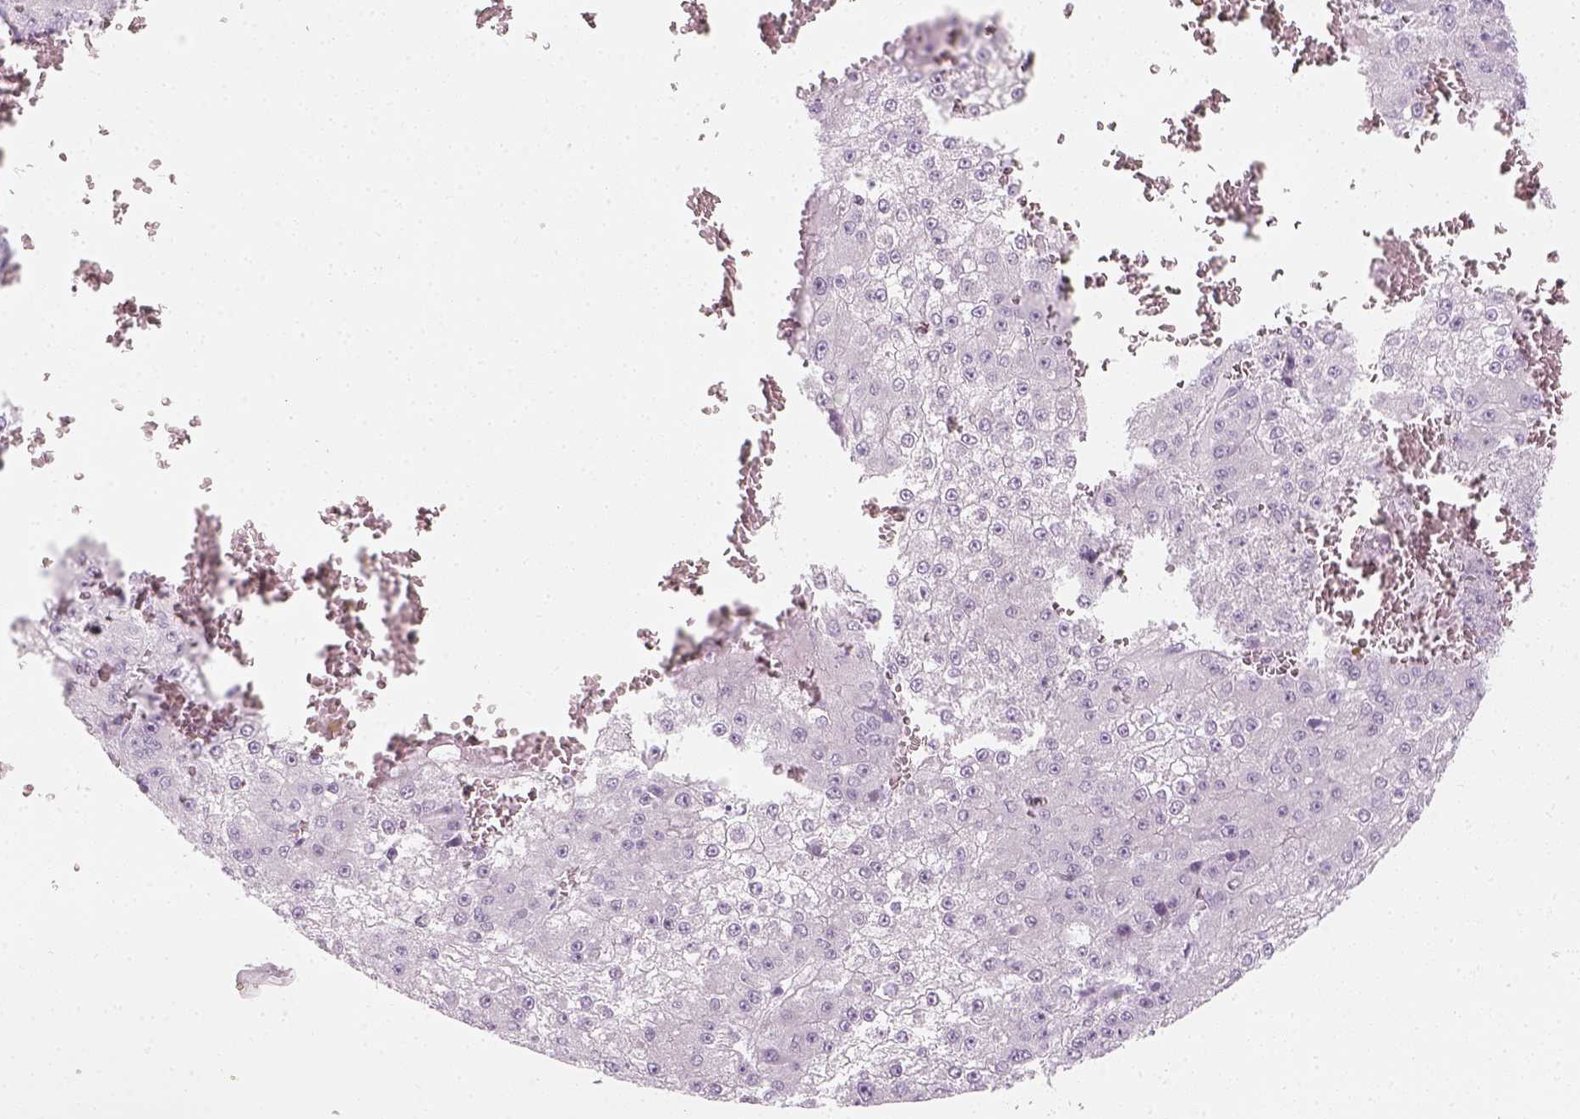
{"staining": {"intensity": "negative", "quantity": "none", "location": "none"}, "tissue": "liver cancer", "cell_type": "Tumor cells", "image_type": "cancer", "snomed": [{"axis": "morphology", "description": "Carcinoma, Hepatocellular, NOS"}, {"axis": "topography", "description": "Liver"}], "caption": "This is an immunohistochemistry (IHC) photomicrograph of human liver cancer. There is no positivity in tumor cells.", "gene": "PRAME", "patient": {"sex": "female", "age": 73}}